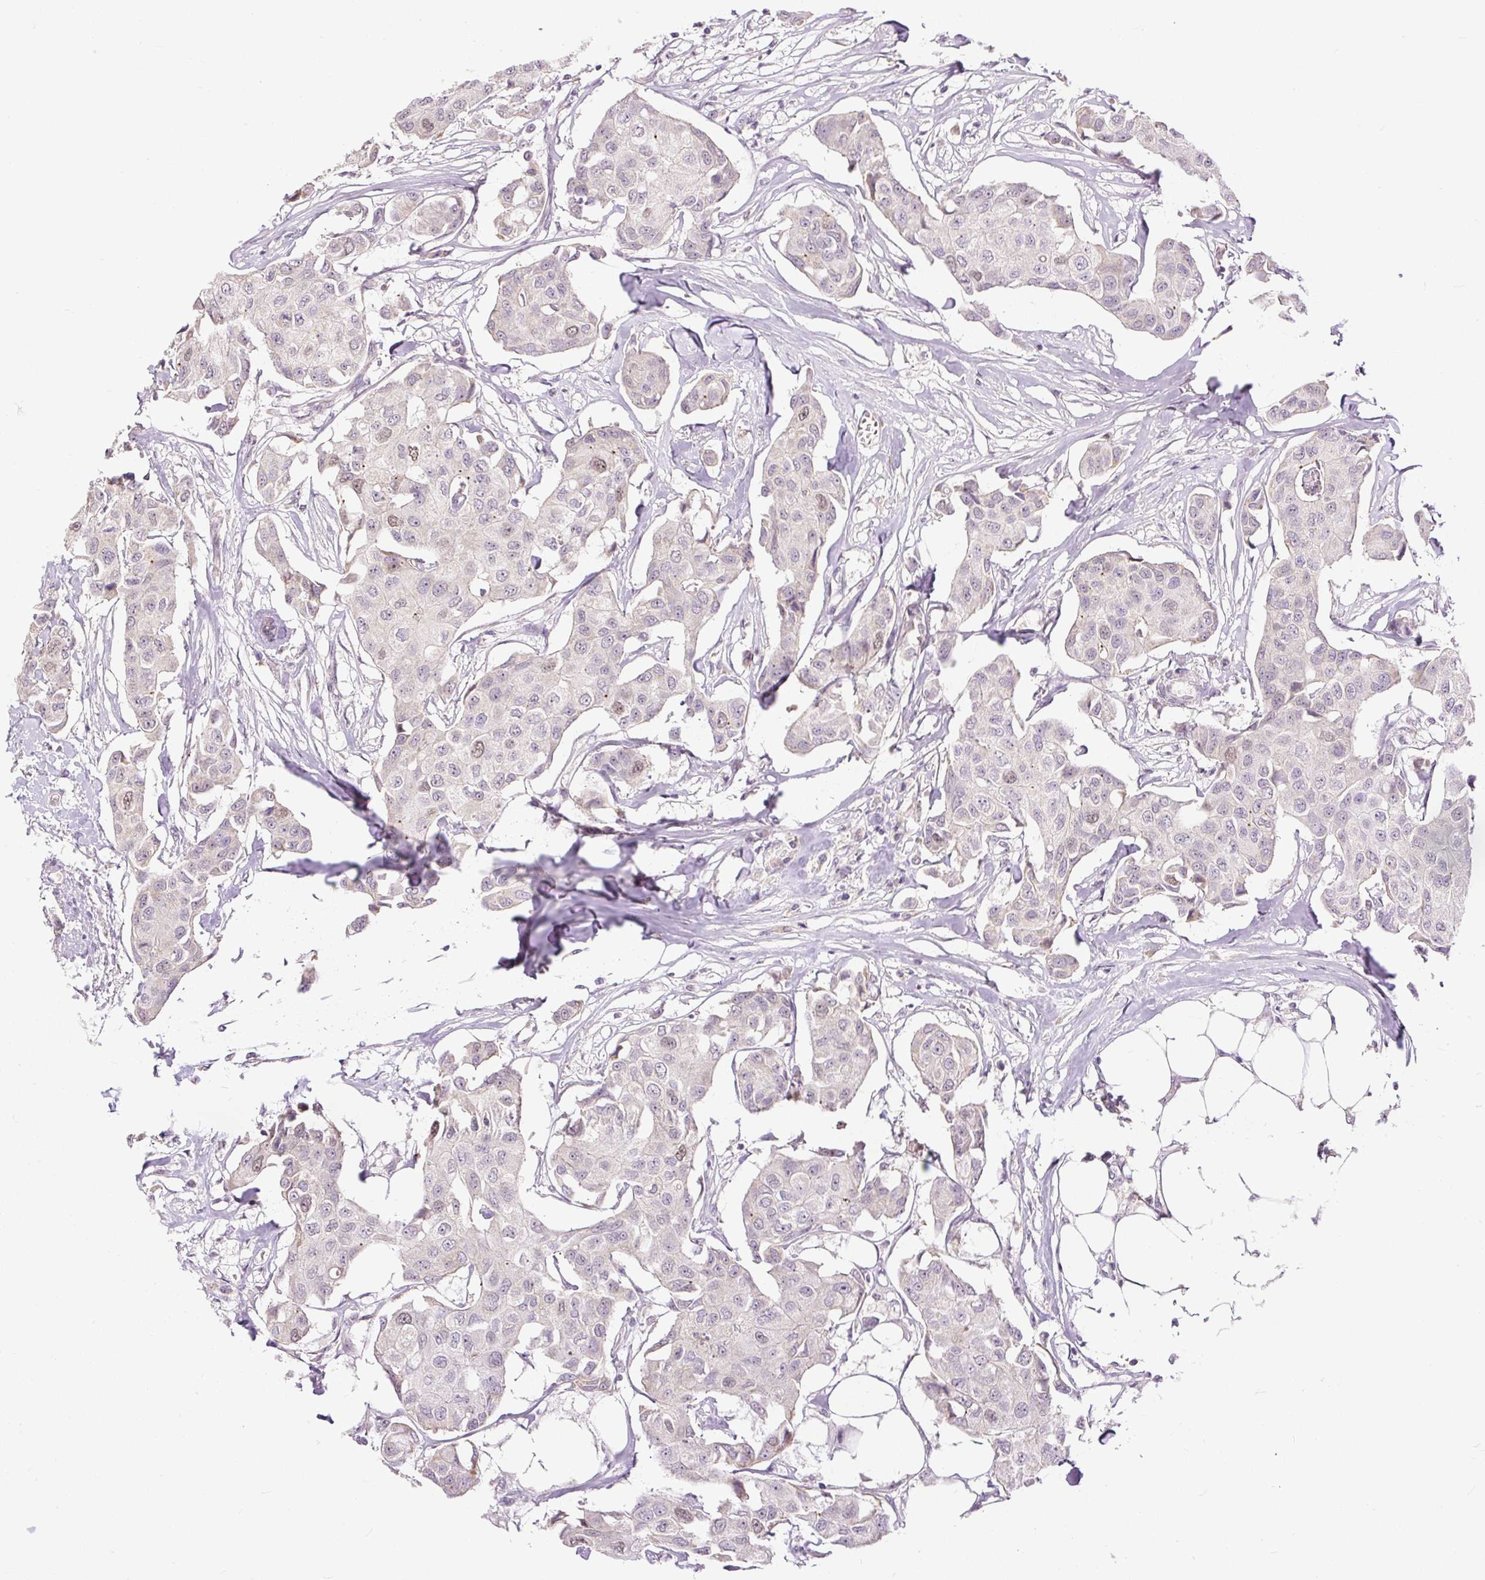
{"staining": {"intensity": "moderate", "quantity": "<25%", "location": "nuclear"}, "tissue": "breast cancer", "cell_type": "Tumor cells", "image_type": "cancer", "snomed": [{"axis": "morphology", "description": "Duct carcinoma"}, {"axis": "topography", "description": "Breast"}, {"axis": "topography", "description": "Lymph node"}], "caption": "Protein expression analysis of human breast cancer reveals moderate nuclear positivity in about <25% of tumor cells. (brown staining indicates protein expression, while blue staining denotes nuclei).", "gene": "RACGAP1", "patient": {"sex": "female", "age": 80}}